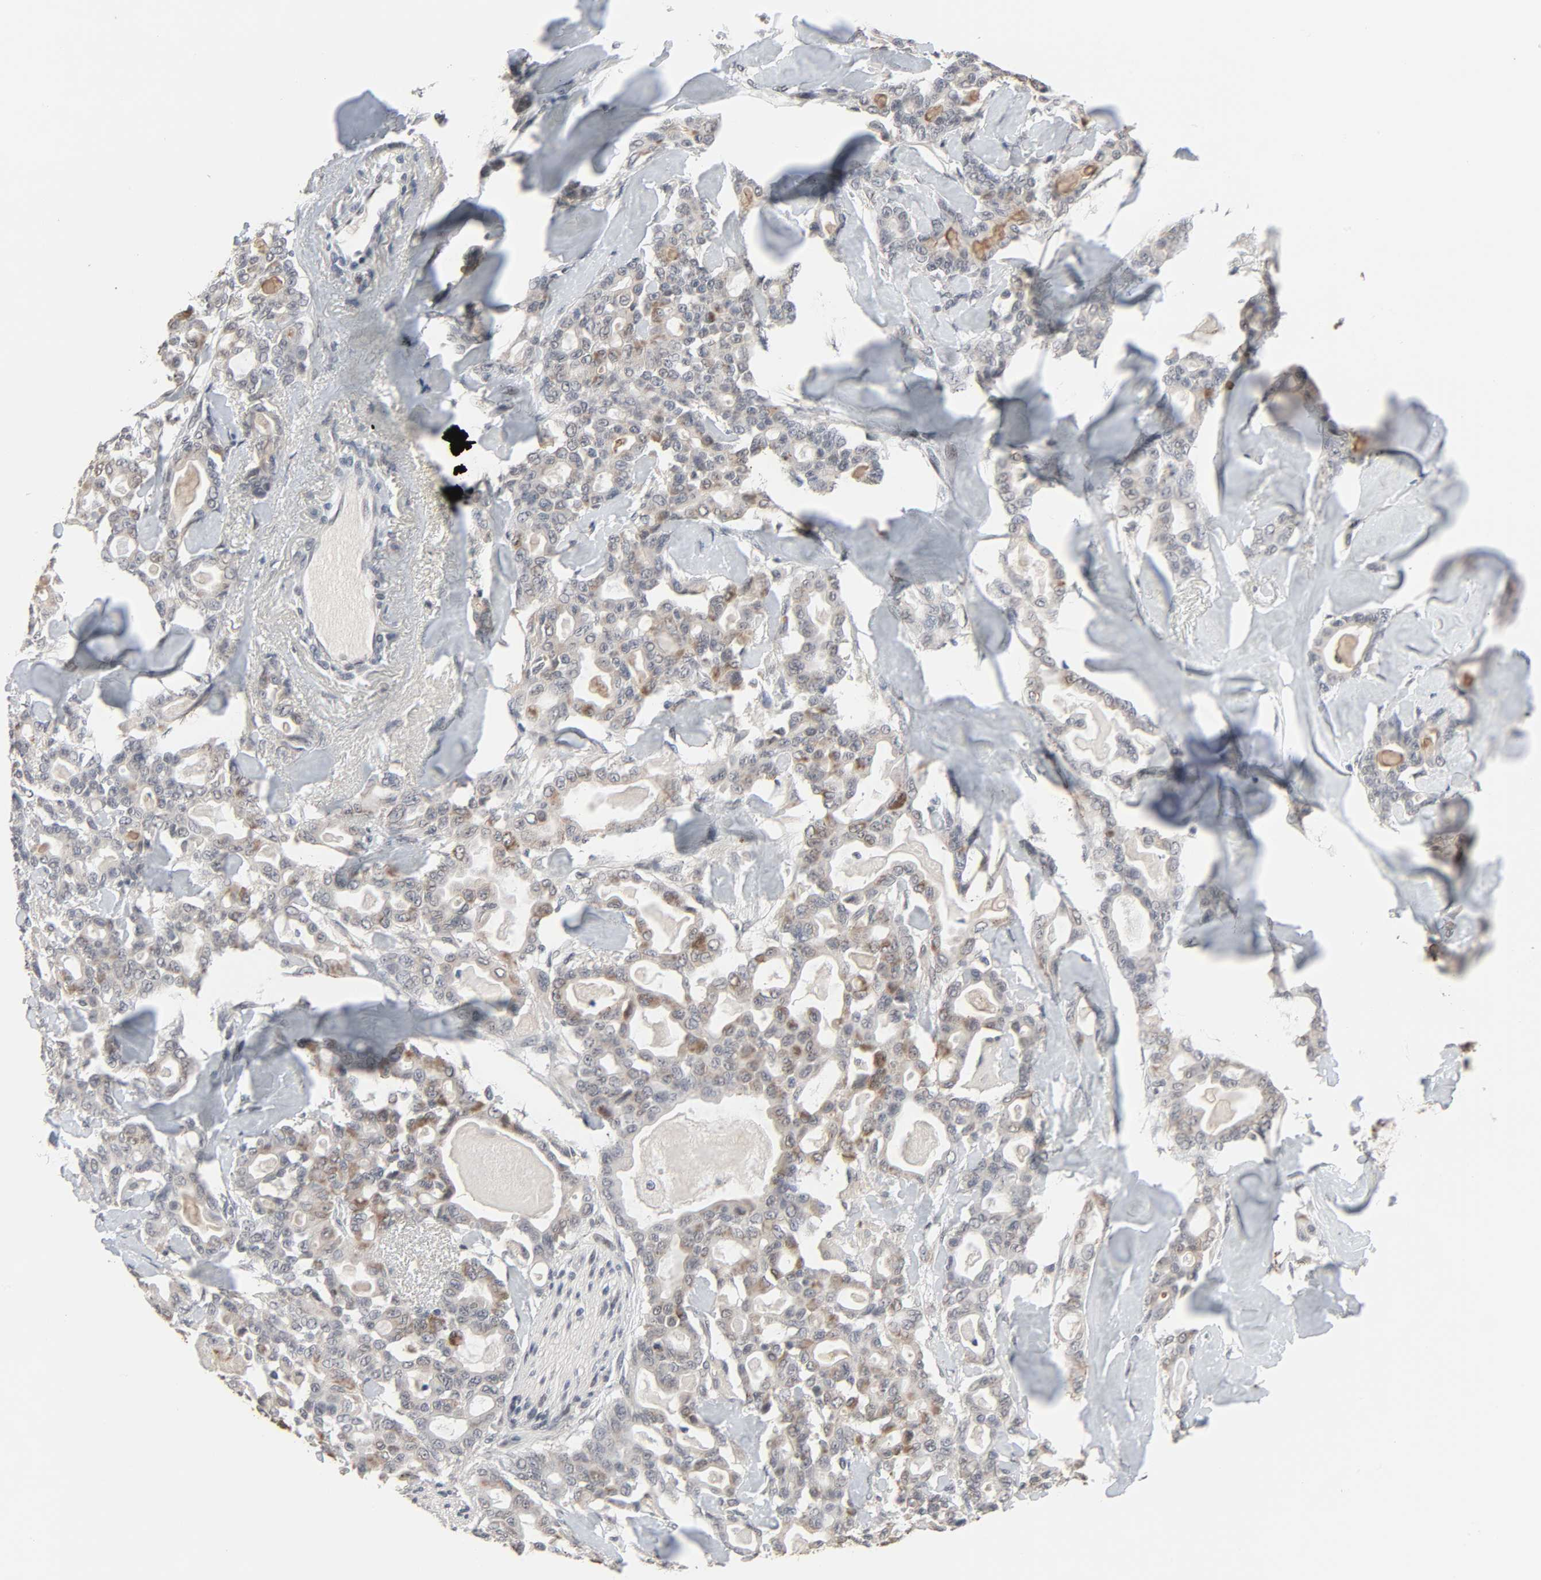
{"staining": {"intensity": "moderate", "quantity": "<25%", "location": "cytoplasmic/membranous"}, "tissue": "pancreatic cancer", "cell_type": "Tumor cells", "image_type": "cancer", "snomed": [{"axis": "morphology", "description": "Adenocarcinoma, NOS"}, {"axis": "topography", "description": "Pancreas"}], "caption": "An IHC histopathology image of neoplastic tissue is shown. Protein staining in brown shows moderate cytoplasmic/membranous positivity in adenocarcinoma (pancreatic) within tumor cells.", "gene": "MT3", "patient": {"sex": "male", "age": 63}}